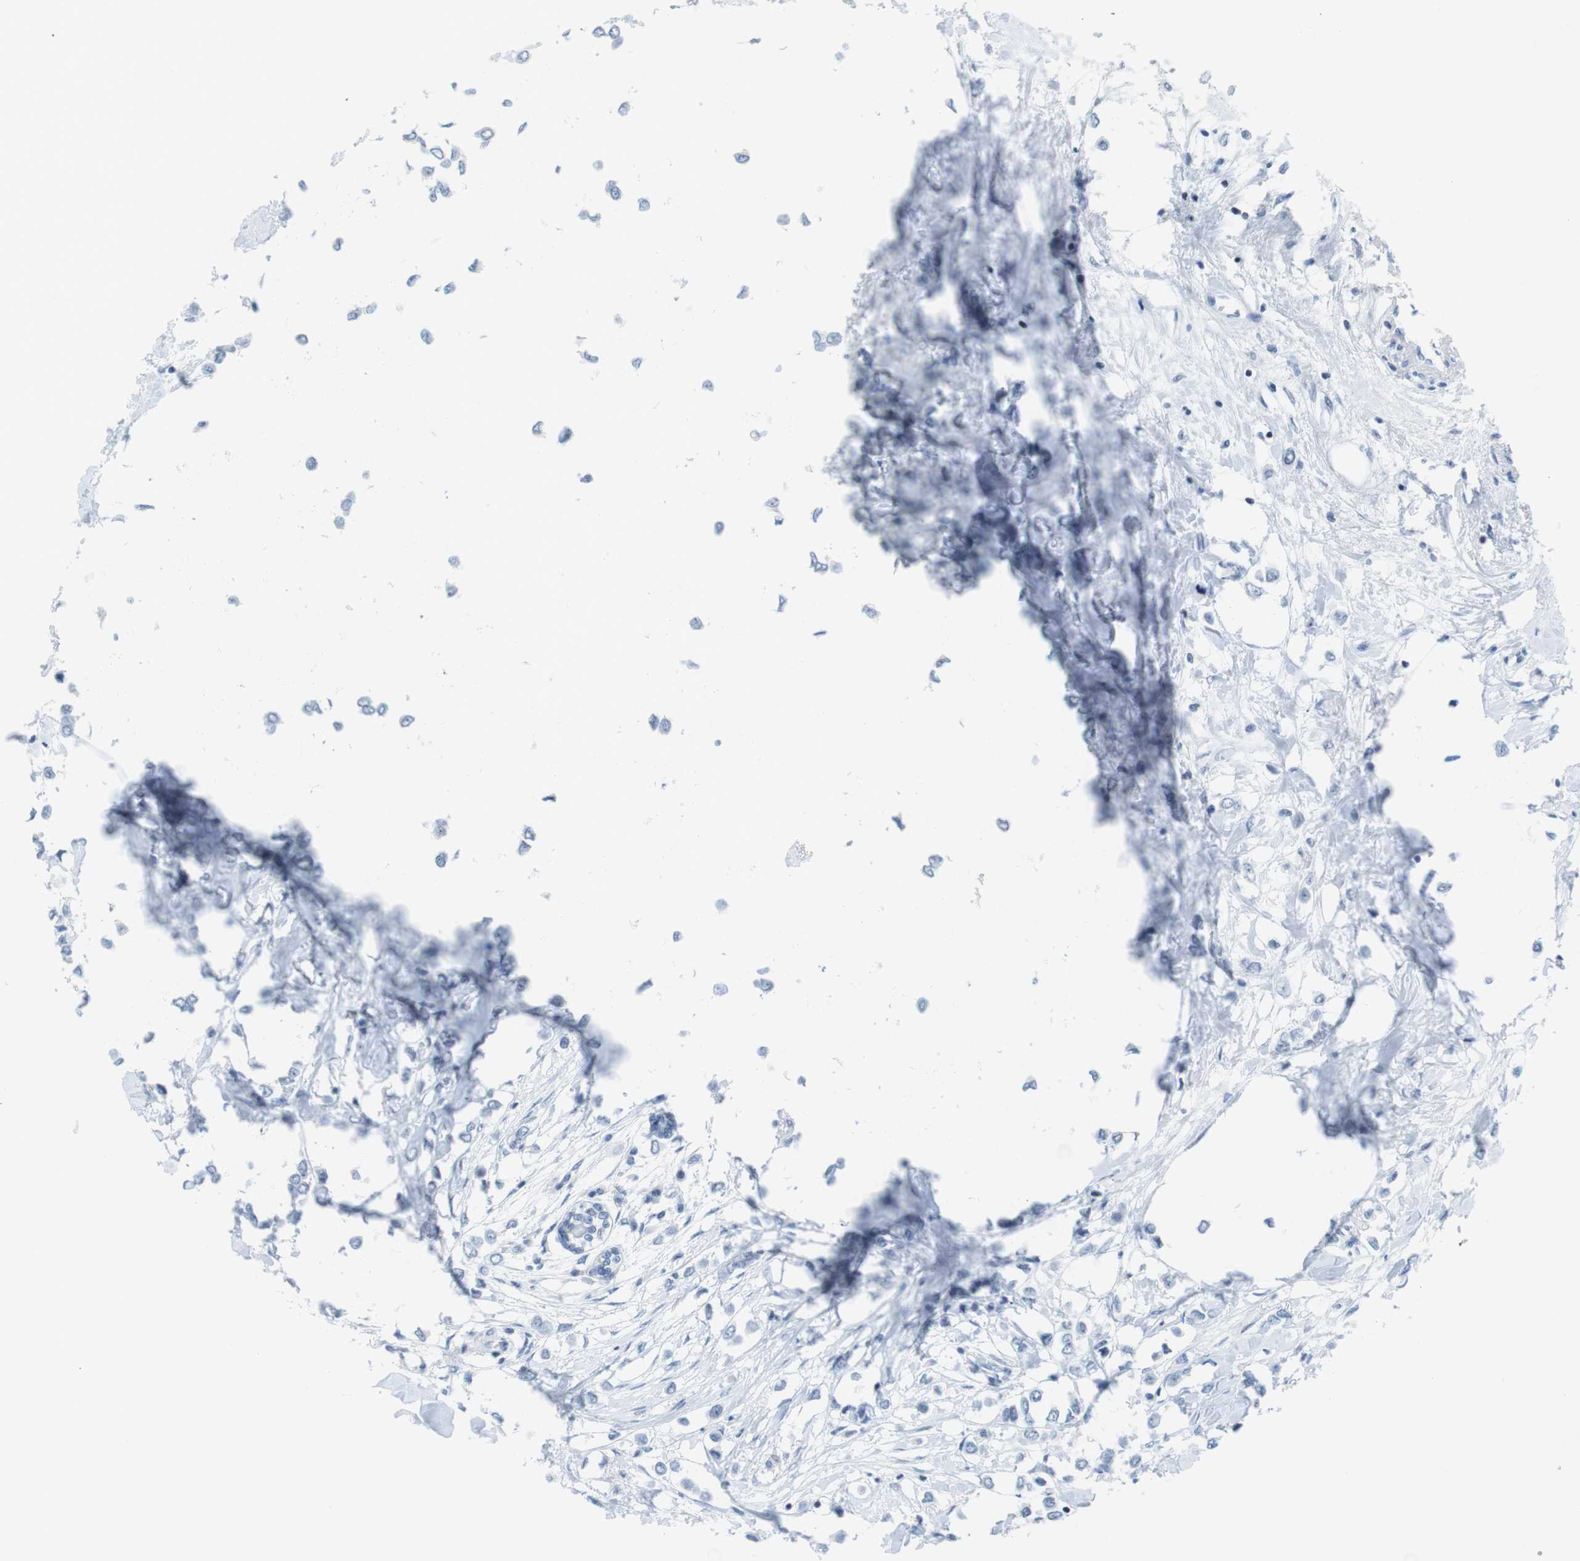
{"staining": {"intensity": "negative", "quantity": "none", "location": "none"}, "tissue": "breast cancer", "cell_type": "Tumor cells", "image_type": "cancer", "snomed": [{"axis": "morphology", "description": "Lobular carcinoma"}, {"axis": "topography", "description": "Breast"}], "caption": "Breast cancer (lobular carcinoma) stained for a protein using immunohistochemistry (IHC) reveals no expression tumor cells.", "gene": "NIFK", "patient": {"sex": "female", "age": 51}}